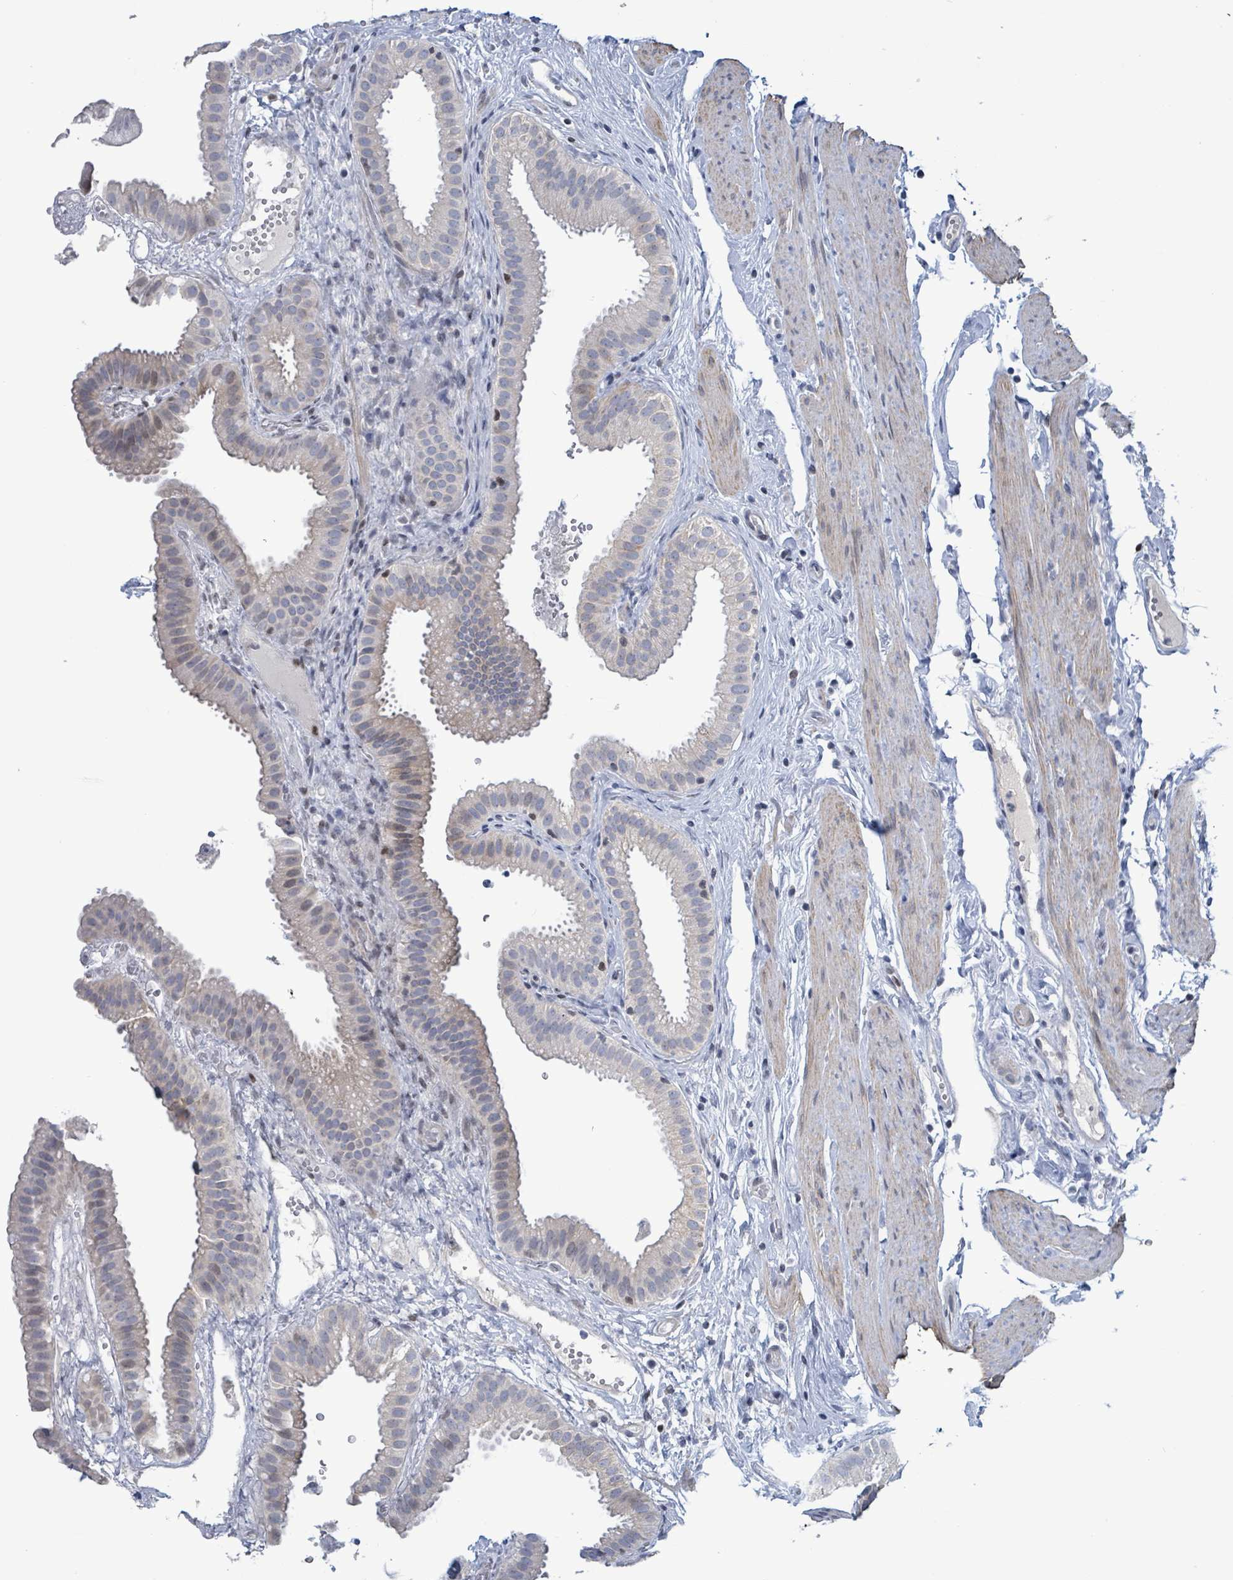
{"staining": {"intensity": "weak", "quantity": "<25%", "location": "cytoplasmic/membranous"}, "tissue": "gallbladder", "cell_type": "Glandular cells", "image_type": "normal", "snomed": [{"axis": "morphology", "description": "Normal tissue, NOS"}, {"axis": "topography", "description": "Gallbladder"}], "caption": "Unremarkable gallbladder was stained to show a protein in brown. There is no significant positivity in glandular cells. (Stains: DAB (3,3'-diaminobenzidine) IHC with hematoxylin counter stain, Microscopy: brightfield microscopy at high magnification).", "gene": "NTN3", "patient": {"sex": "female", "age": 61}}